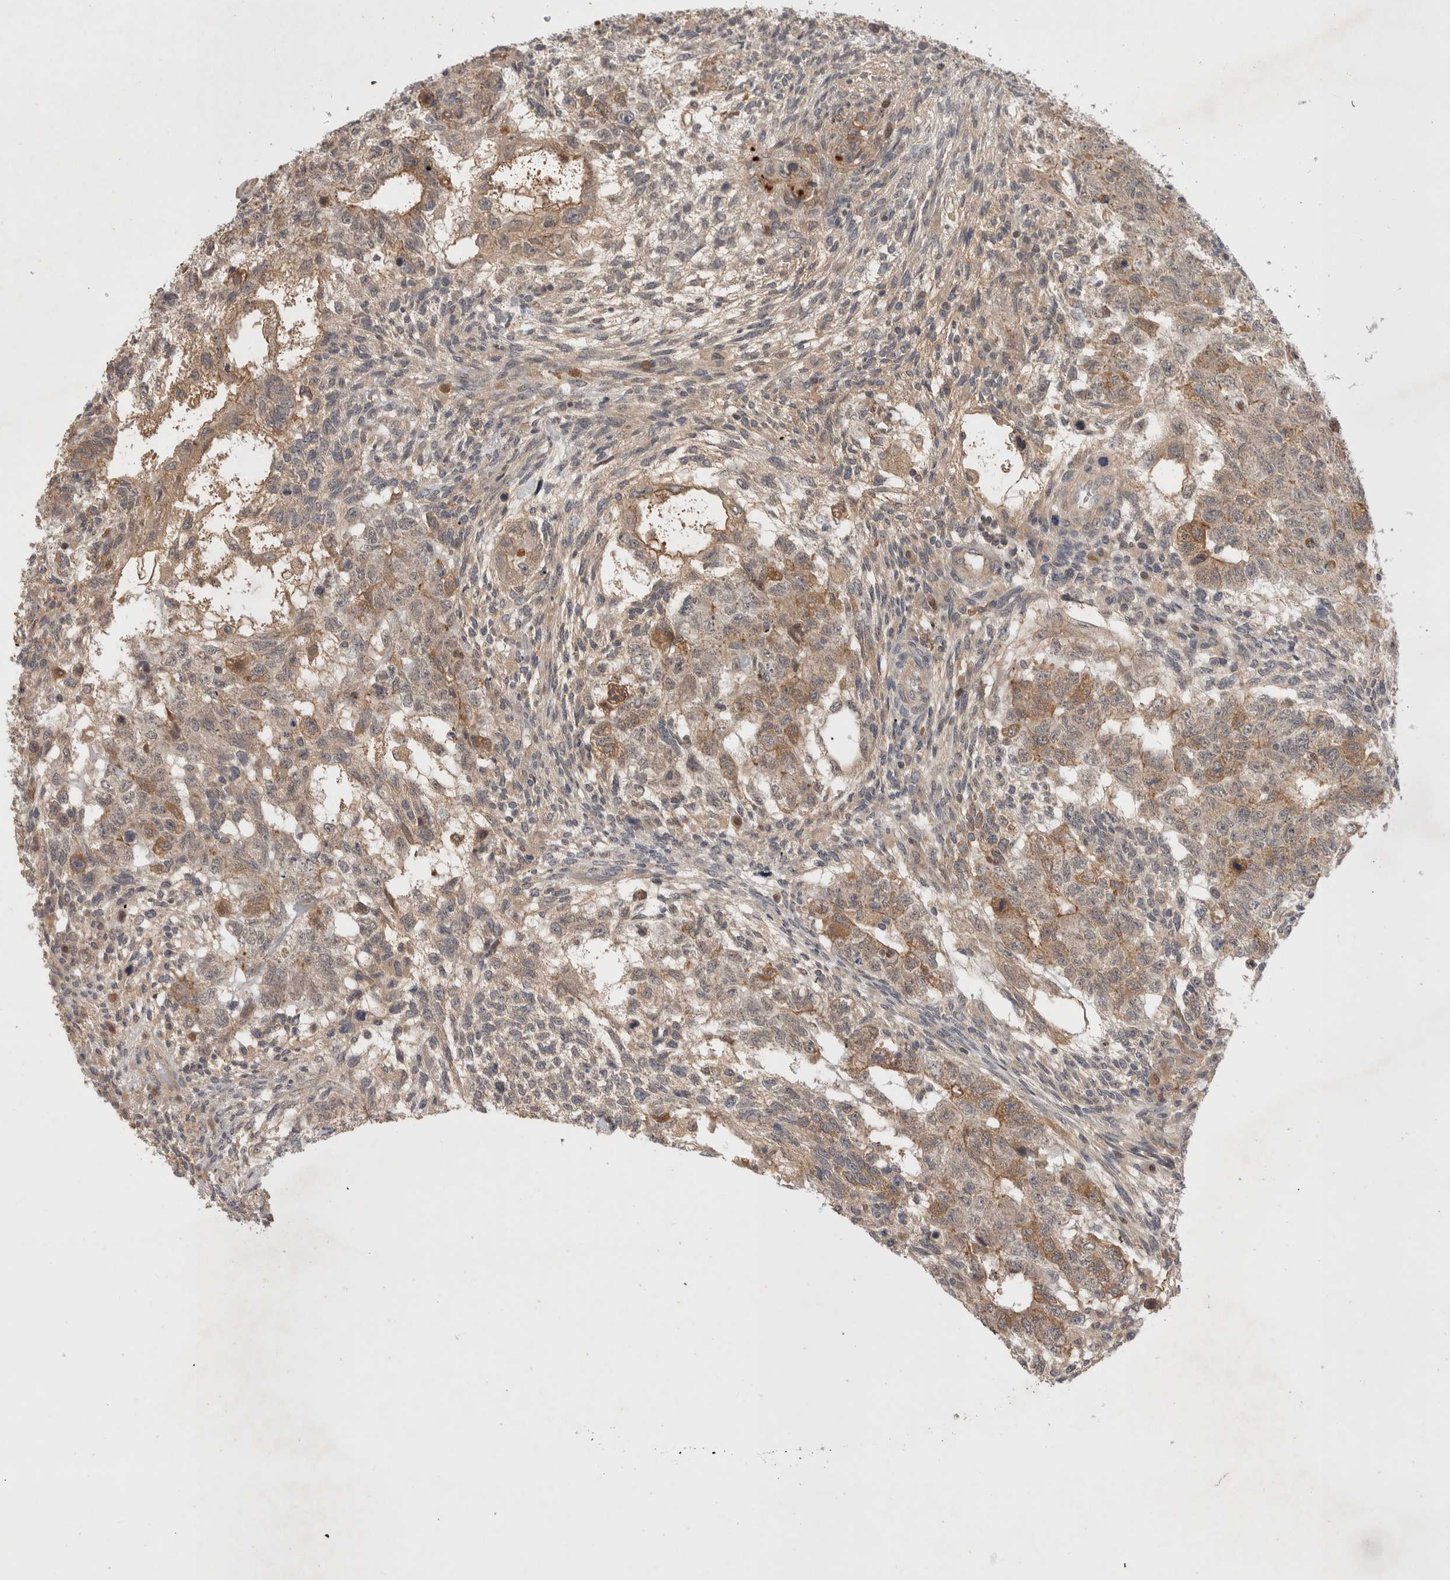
{"staining": {"intensity": "weak", "quantity": ">75%", "location": "cytoplasmic/membranous"}, "tissue": "testis cancer", "cell_type": "Tumor cells", "image_type": "cancer", "snomed": [{"axis": "morphology", "description": "Normal tissue, NOS"}, {"axis": "morphology", "description": "Carcinoma, Embryonal, NOS"}, {"axis": "topography", "description": "Testis"}], "caption": "Protein expression analysis of testis cancer (embryonal carcinoma) reveals weak cytoplasmic/membranous positivity in about >75% of tumor cells. (DAB (3,3'-diaminobenzidine) IHC, brown staining for protein, blue staining for nuclei).", "gene": "PLEKHM1", "patient": {"sex": "male", "age": 36}}